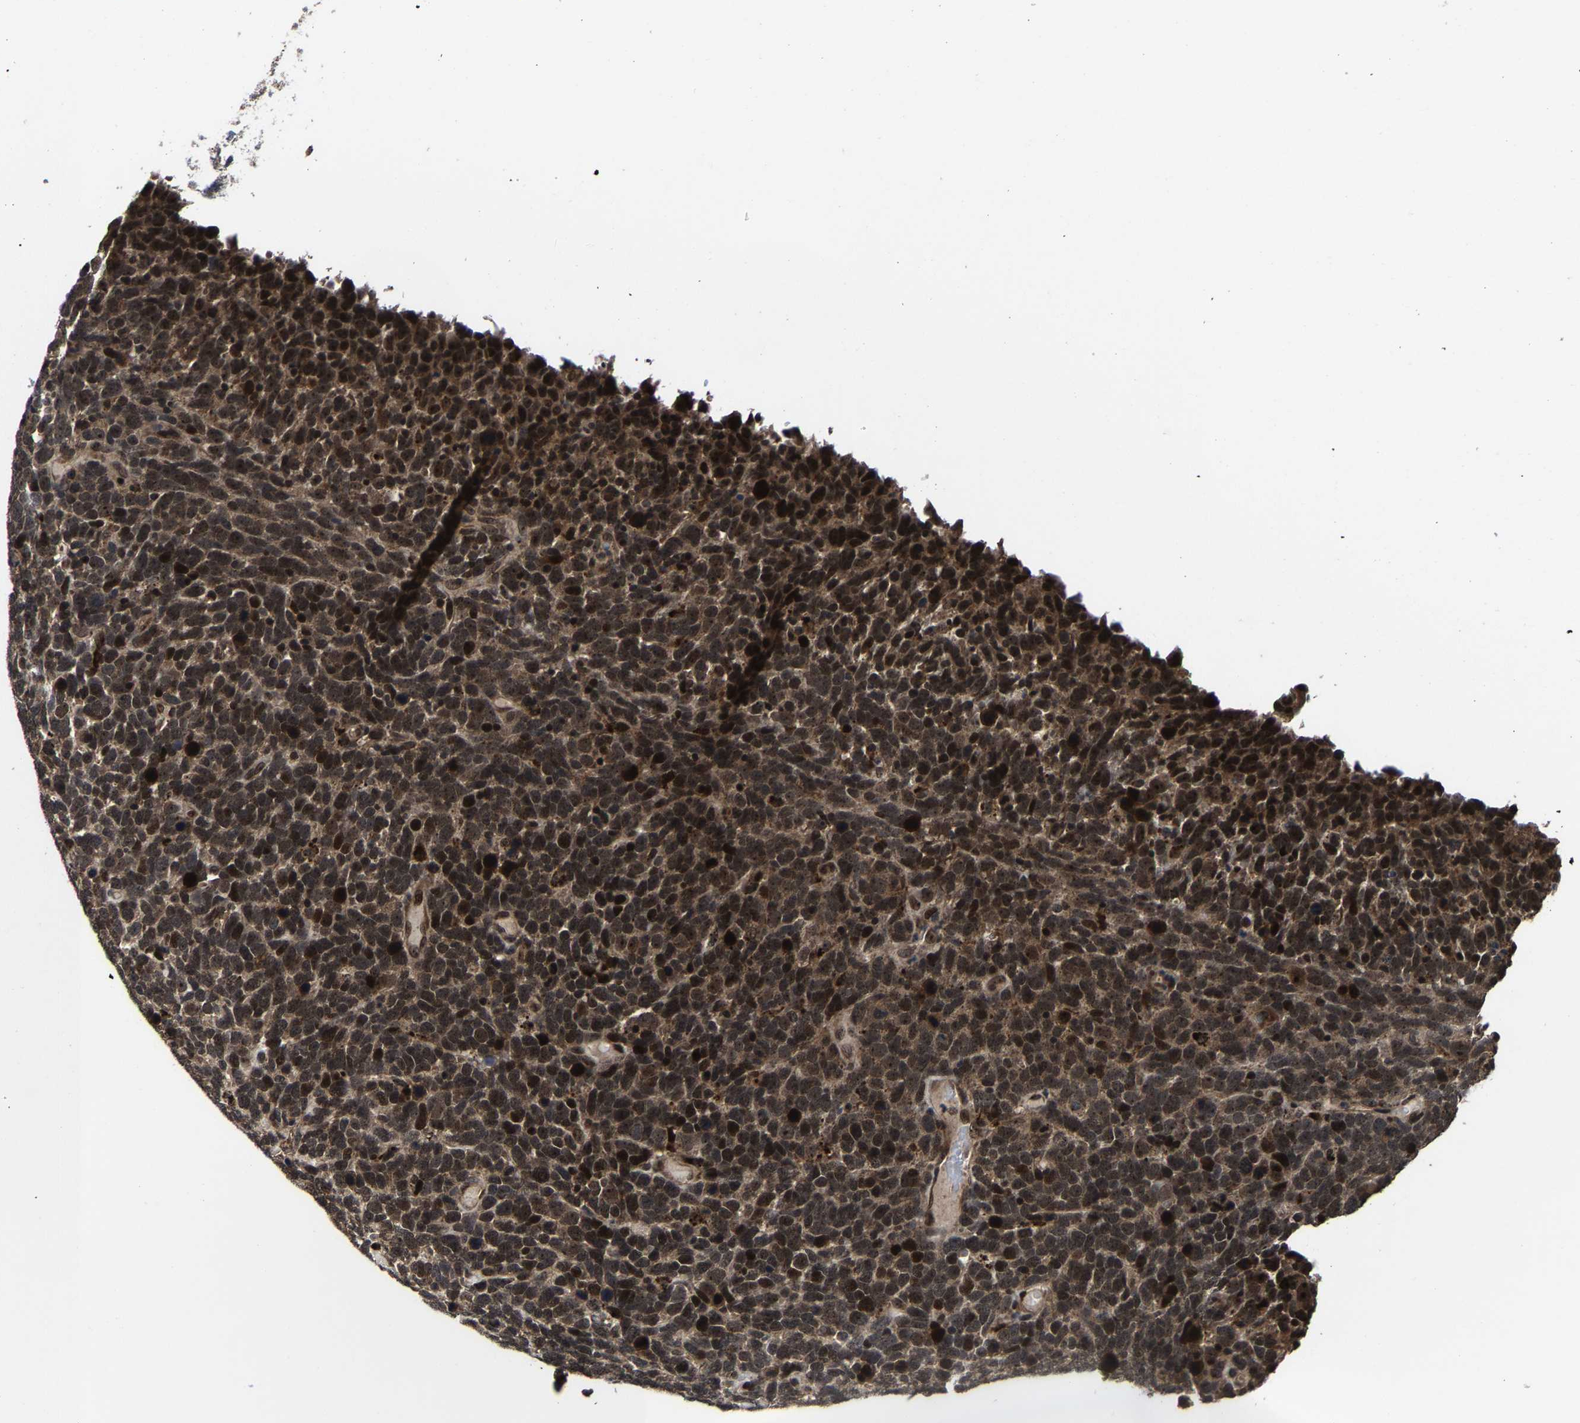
{"staining": {"intensity": "strong", "quantity": ">75%", "location": "cytoplasmic/membranous,nuclear"}, "tissue": "urothelial cancer", "cell_type": "Tumor cells", "image_type": "cancer", "snomed": [{"axis": "morphology", "description": "Urothelial carcinoma, High grade"}, {"axis": "topography", "description": "Urinary bladder"}], "caption": "A brown stain labels strong cytoplasmic/membranous and nuclear expression of a protein in urothelial cancer tumor cells.", "gene": "ZCCHC7", "patient": {"sex": "female", "age": 82}}